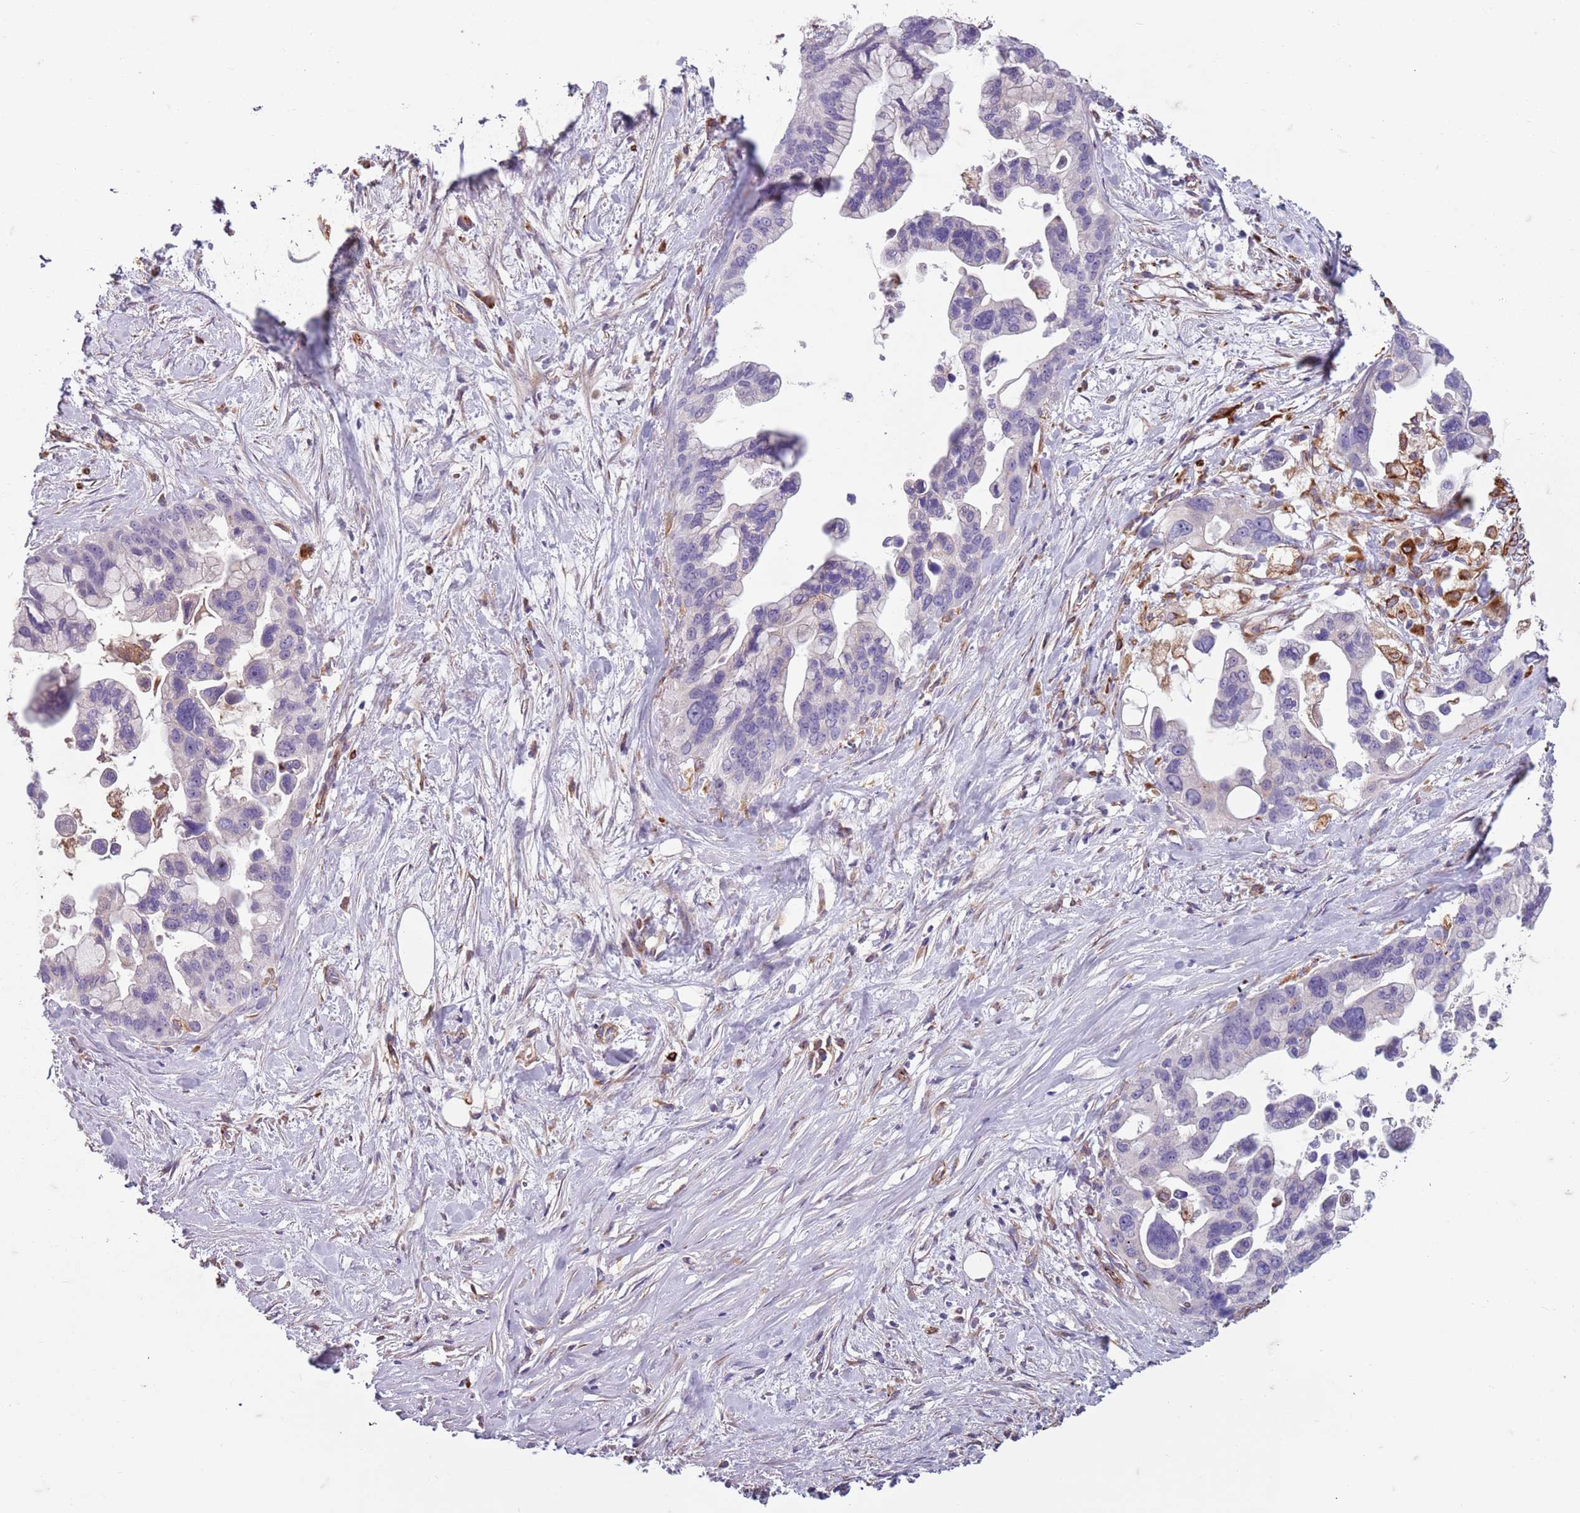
{"staining": {"intensity": "negative", "quantity": "none", "location": "none"}, "tissue": "pancreatic cancer", "cell_type": "Tumor cells", "image_type": "cancer", "snomed": [{"axis": "morphology", "description": "Adenocarcinoma, NOS"}, {"axis": "topography", "description": "Pancreas"}], "caption": "High magnification brightfield microscopy of pancreatic cancer (adenocarcinoma) stained with DAB (3,3'-diaminobenzidine) (brown) and counterstained with hematoxylin (blue): tumor cells show no significant positivity.", "gene": "TAS2R38", "patient": {"sex": "female", "age": 83}}